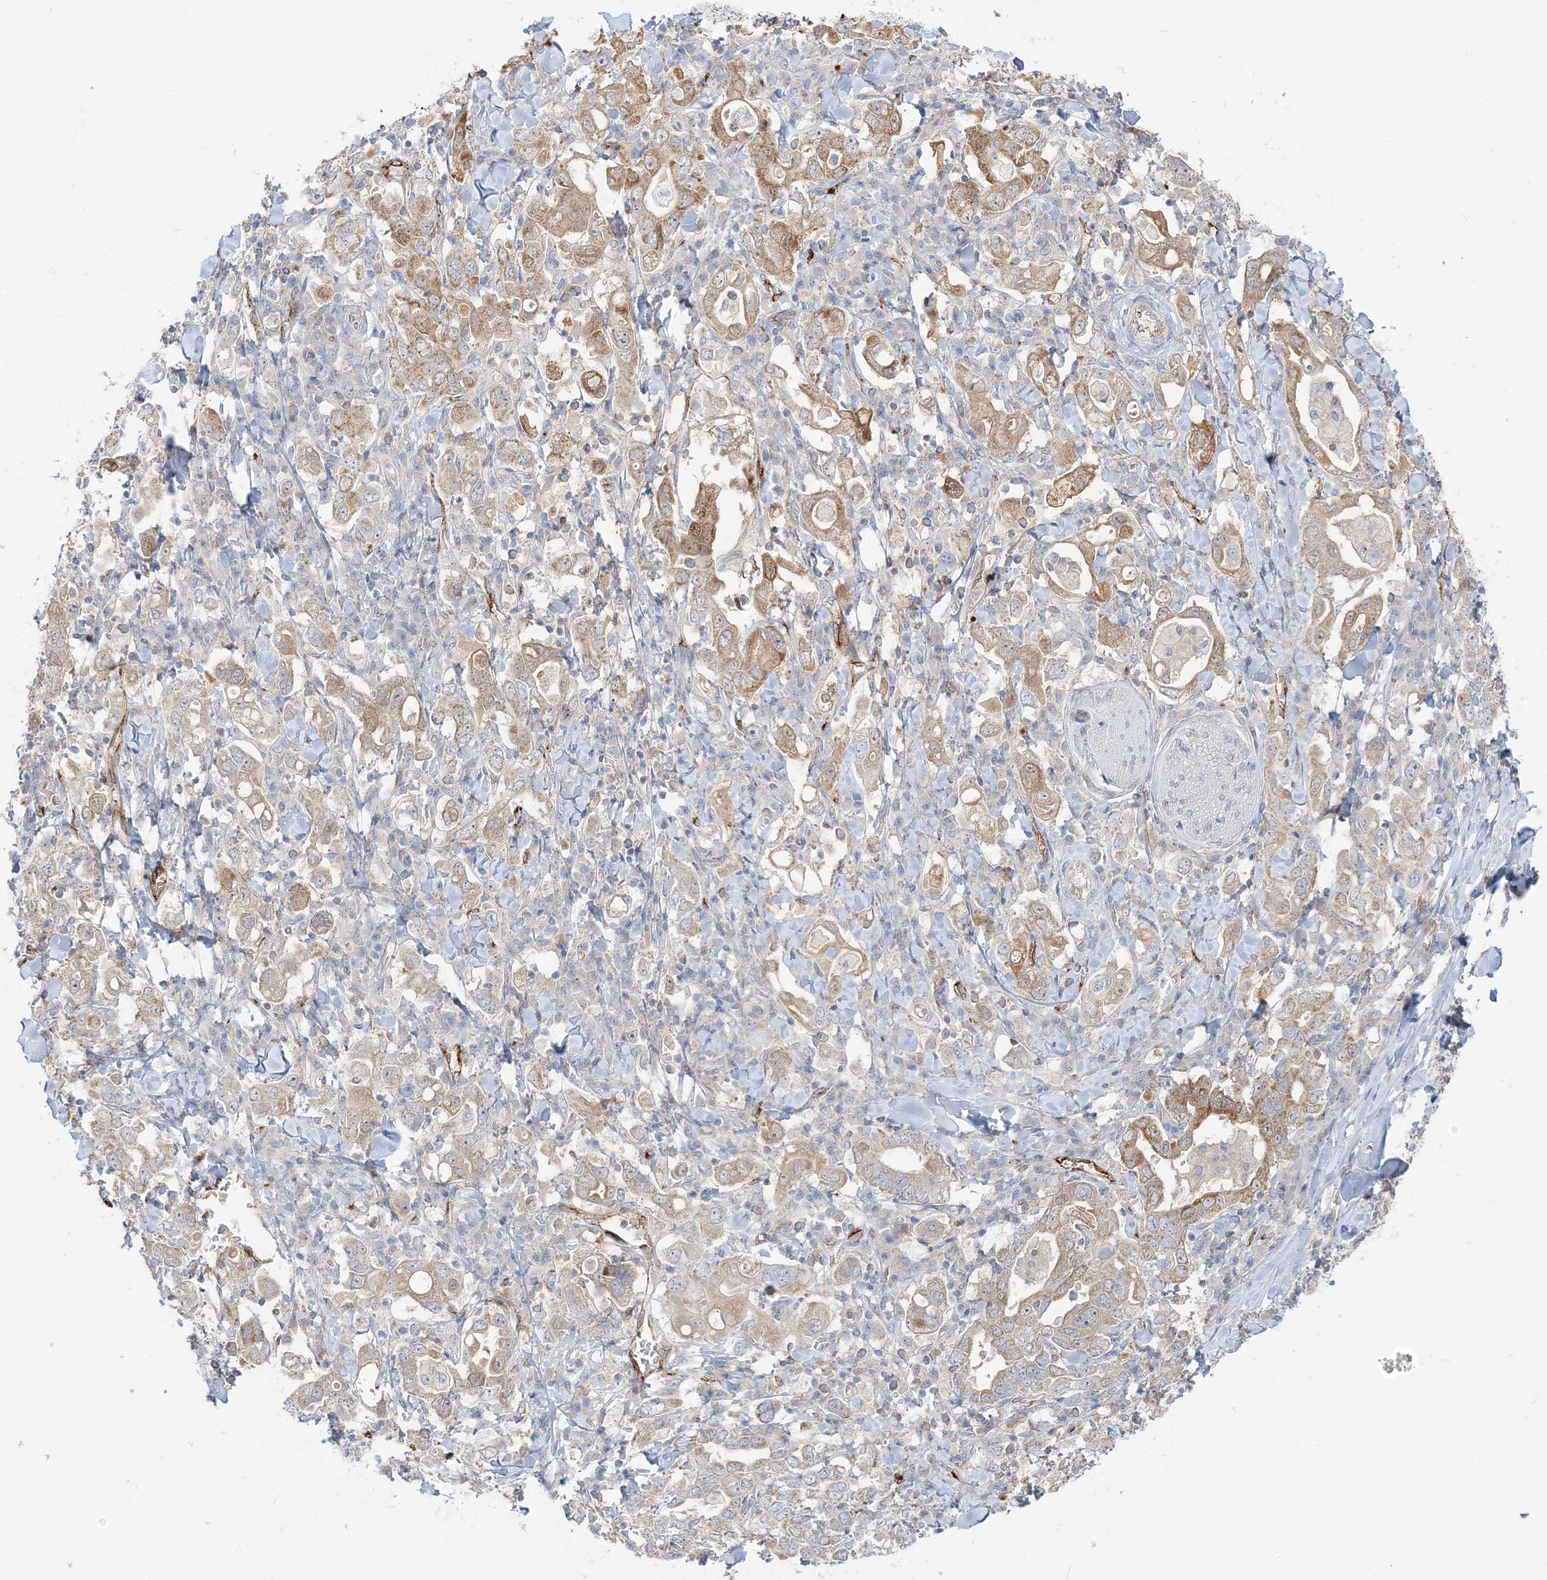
{"staining": {"intensity": "moderate", "quantity": "25%-75%", "location": "cytoplasmic/membranous"}, "tissue": "stomach cancer", "cell_type": "Tumor cells", "image_type": "cancer", "snomed": [{"axis": "morphology", "description": "Adenocarcinoma, NOS"}, {"axis": "topography", "description": "Stomach, upper"}], "caption": "An image of stomach adenocarcinoma stained for a protein exhibits moderate cytoplasmic/membranous brown staining in tumor cells.", "gene": "INPP1", "patient": {"sex": "male", "age": 62}}